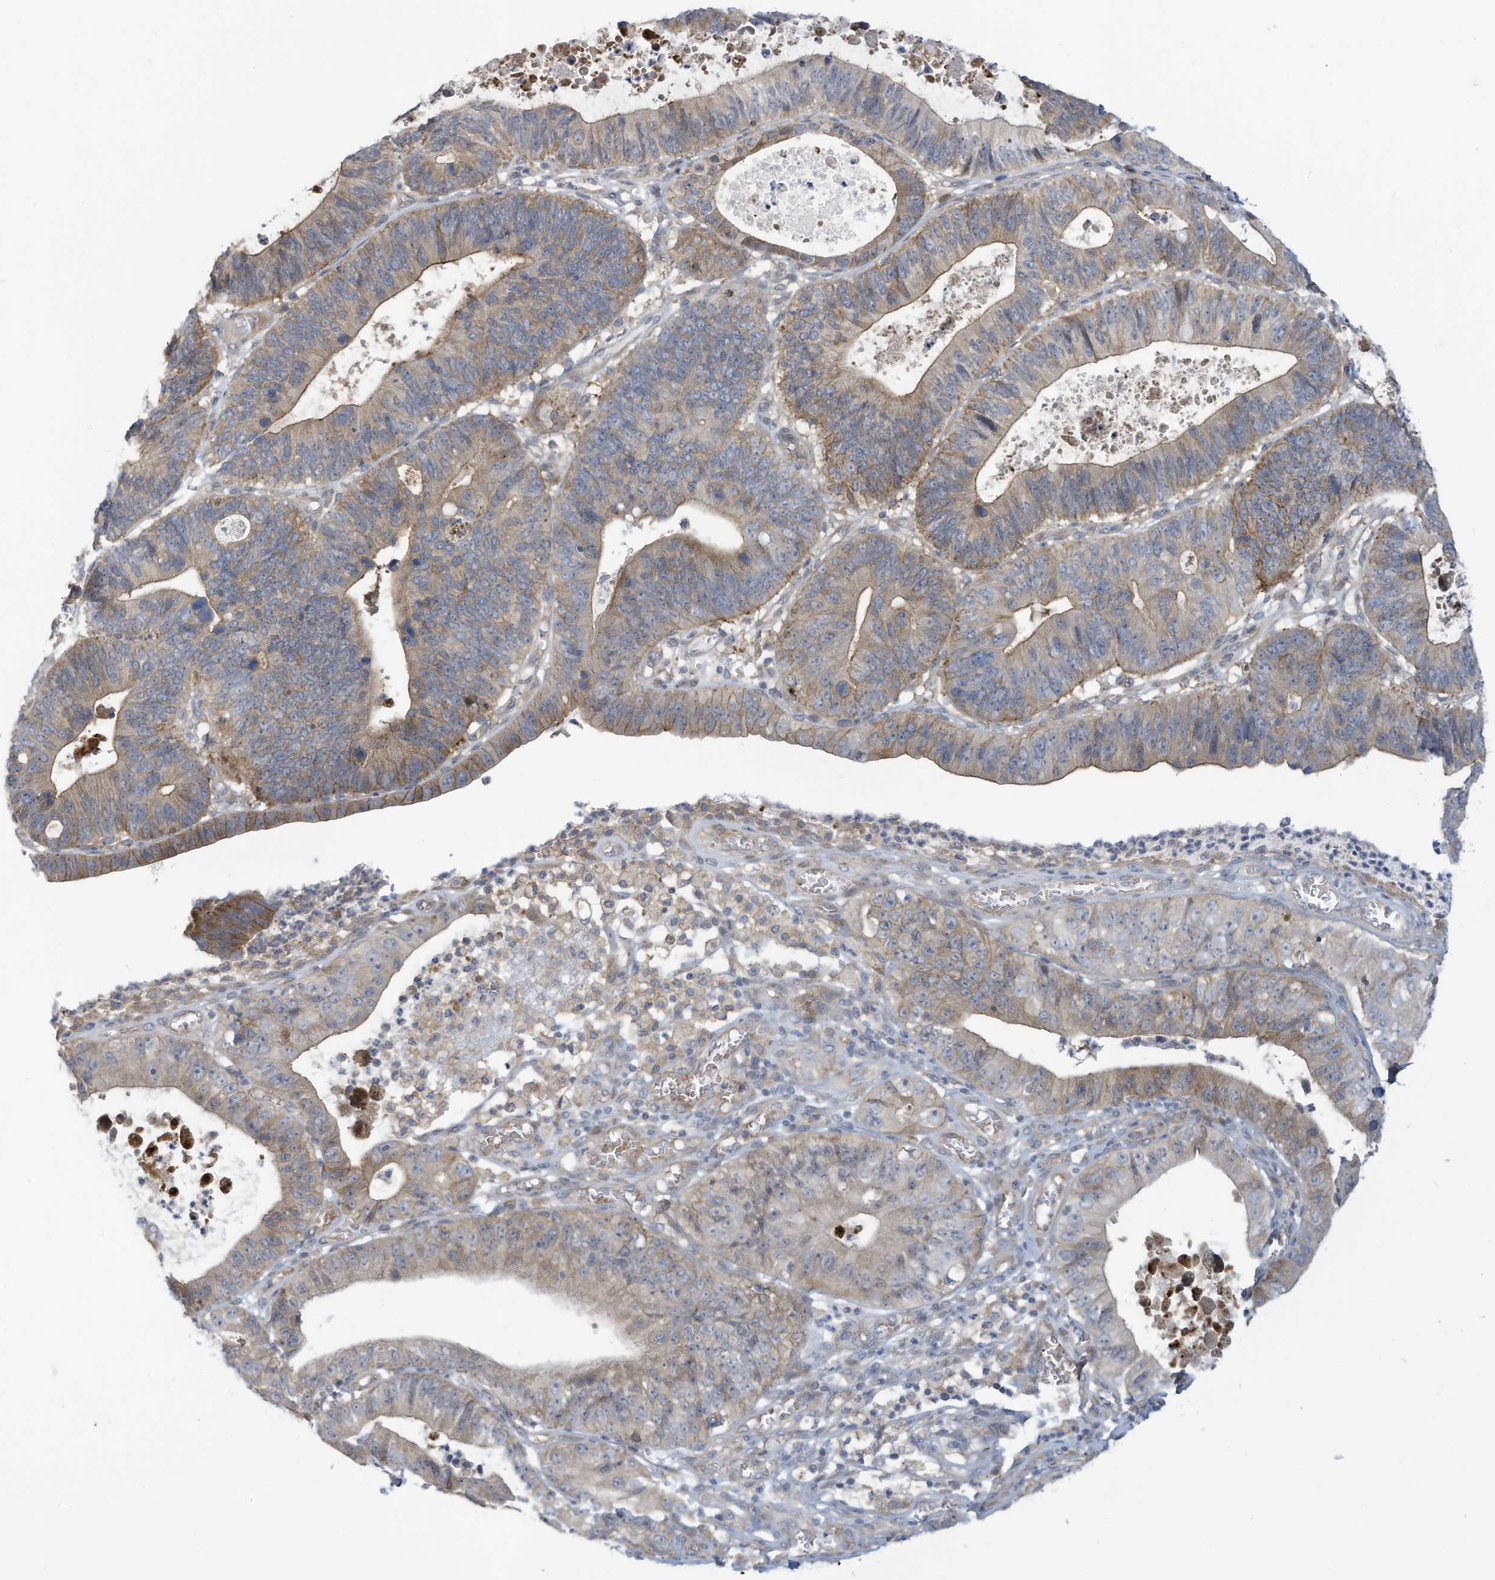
{"staining": {"intensity": "moderate", "quantity": ">75%", "location": "cytoplasmic/membranous"}, "tissue": "stomach cancer", "cell_type": "Tumor cells", "image_type": "cancer", "snomed": [{"axis": "morphology", "description": "Adenocarcinoma, NOS"}, {"axis": "topography", "description": "Stomach"}], "caption": "About >75% of tumor cells in stomach cancer (adenocarcinoma) reveal moderate cytoplasmic/membranous protein positivity as visualized by brown immunohistochemical staining.", "gene": "ADAT2", "patient": {"sex": "male", "age": 59}}